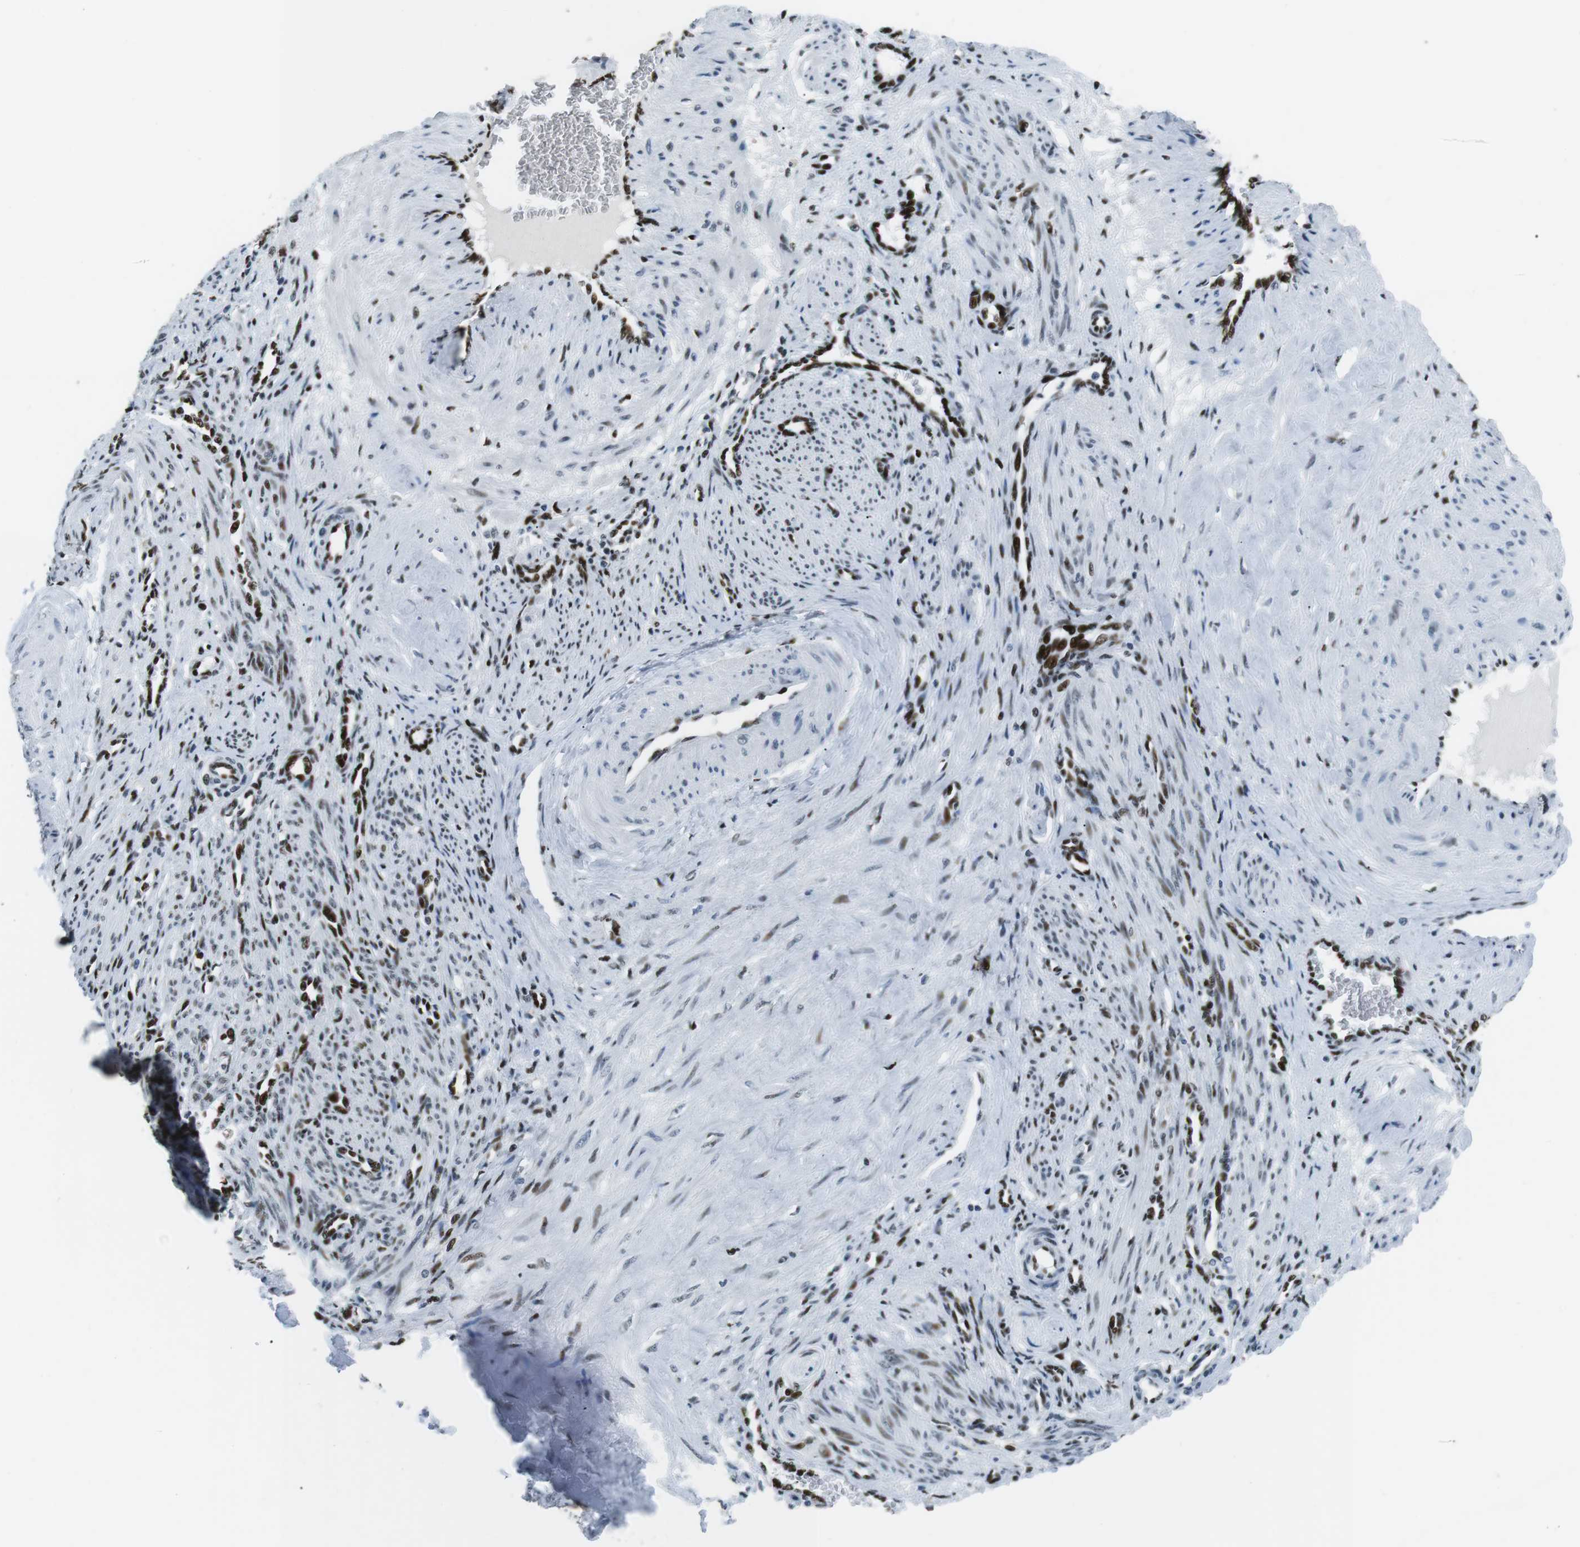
{"staining": {"intensity": "moderate", "quantity": "25%-75%", "location": "nuclear"}, "tissue": "smooth muscle", "cell_type": "Smooth muscle cells", "image_type": "normal", "snomed": [{"axis": "morphology", "description": "Normal tissue, NOS"}, {"axis": "topography", "description": "Endometrium"}], "caption": "Immunohistochemistry staining of normal smooth muscle, which exhibits medium levels of moderate nuclear staining in approximately 25%-75% of smooth muscle cells indicating moderate nuclear protein expression. The staining was performed using DAB (3,3'-diaminobenzidine) (brown) for protein detection and nuclei were counterstained in hematoxylin (blue).", "gene": "PML", "patient": {"sex": "female", "age": 33}}